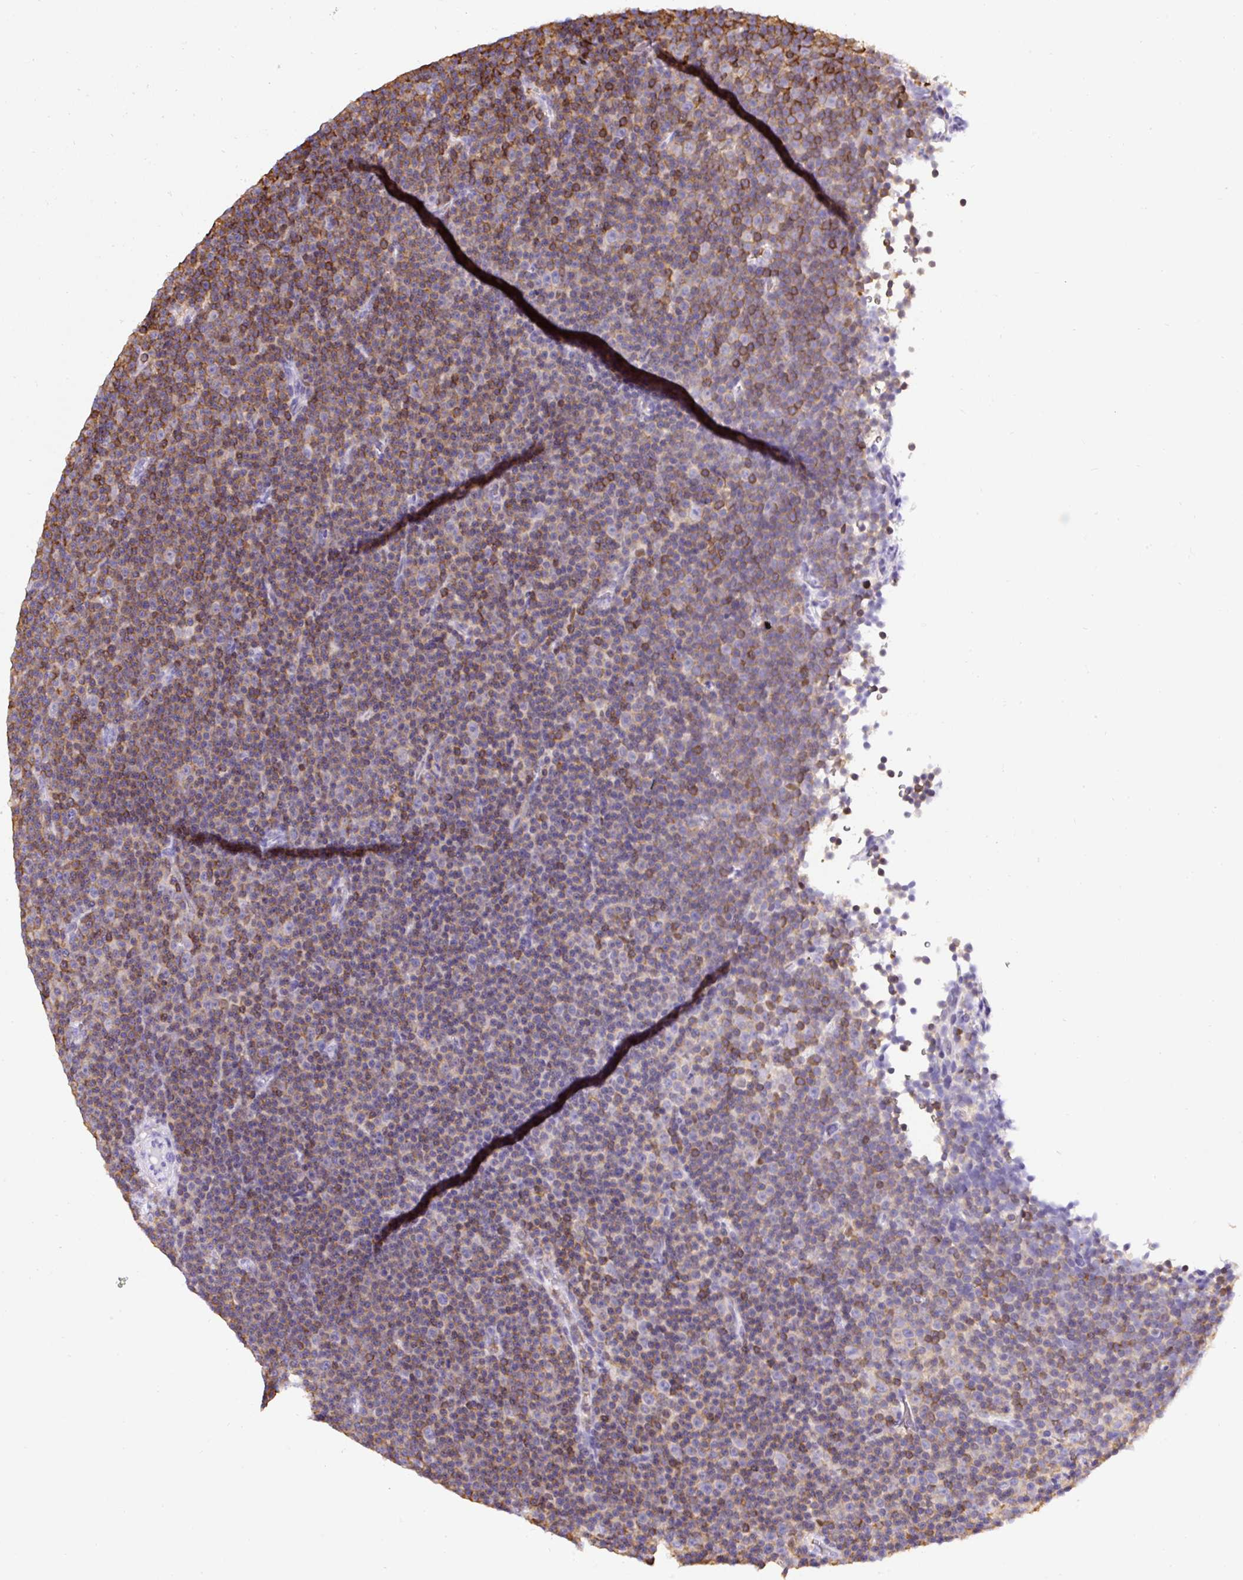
{"staining": {"intensity": "moderate", "quantity": "25%-75%", "location": "cytoplasmic/membranous"}, "tissue": "lymphoma", "cell_type": "Tumor cells", "image_type": "cancer", "snomed": [{"axis": "morphology", "description": "Malignant lymphoma, non-Hodgkin's type, Low grade"}, {"axis": "topography", "description": "Lymph node"}], "caption": "Lymphoma was stained to show a protein in brown. There is medium levels of moderate cytoplasmic/membranous staining in approximately 25%-75% of tumor cells.", "gene": "FAM228B", "patient": {"sex": "female", "age": 67}}